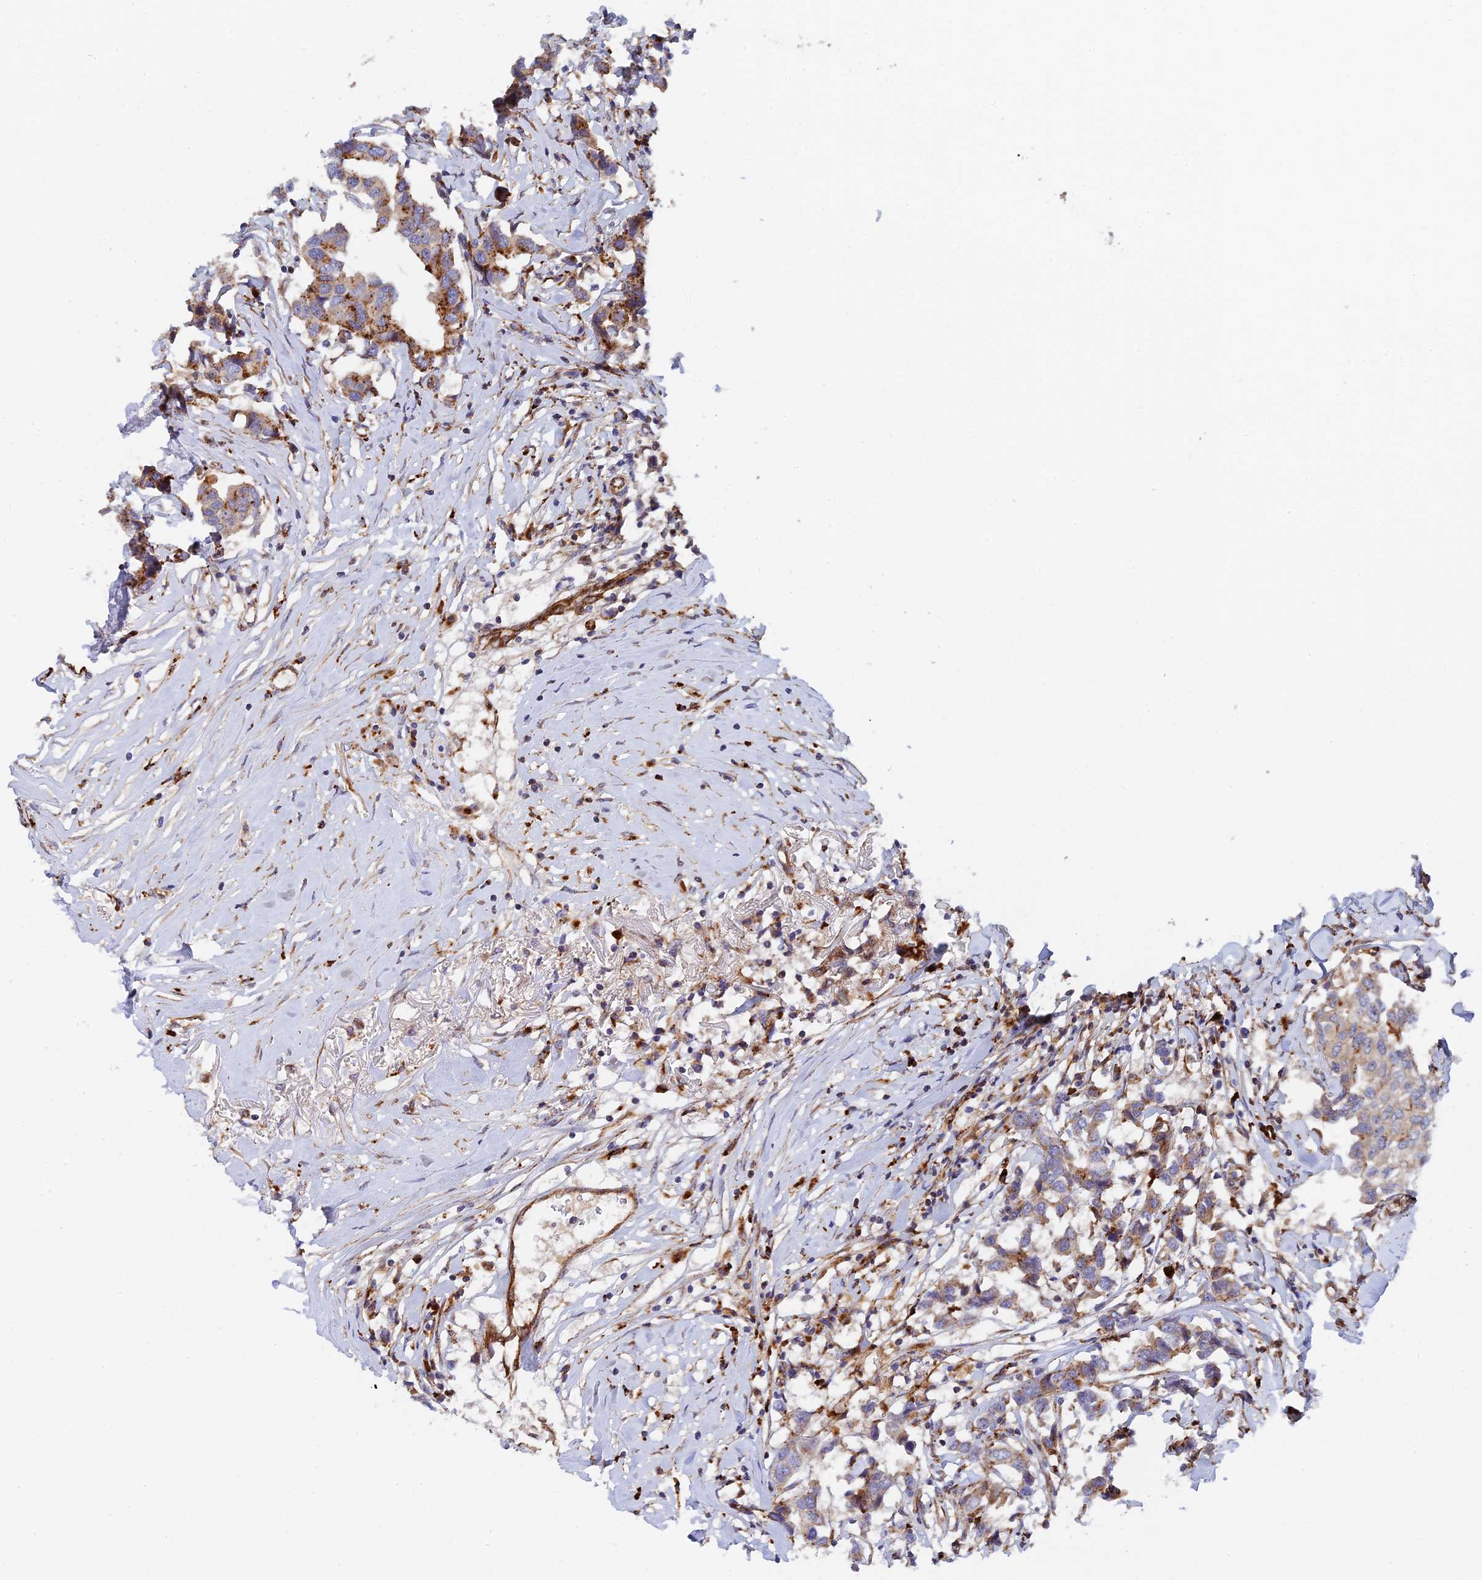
{"staining": {"intensity": "moderate", "quantity": "25%-75%", "location": "cytoplasmic/membranous"}, "tissue": "breast cancer", "cell_type": "Tumor cells", "image_type": "cancer", "snomed": [{"axis": "morphology", "description": "Duct carcinoma"}, {"axis": "topography", "description": "Breast"}], "caption": "Breast cancer stained with DAB (3,3'-diaminobenzidine) IHC displays medium levels of moderate cytoplasmic/membranous positivity in about 25%-75% of tumor cells. The staining is performed using DAB (3,3'-diaminobenzidine) brown chromogen to label protein expression. The nuclei are counter-stained blue using hematoxylin.", "gene": "PPP2R3C", "patient": {"sex": "female", "age": 80}}